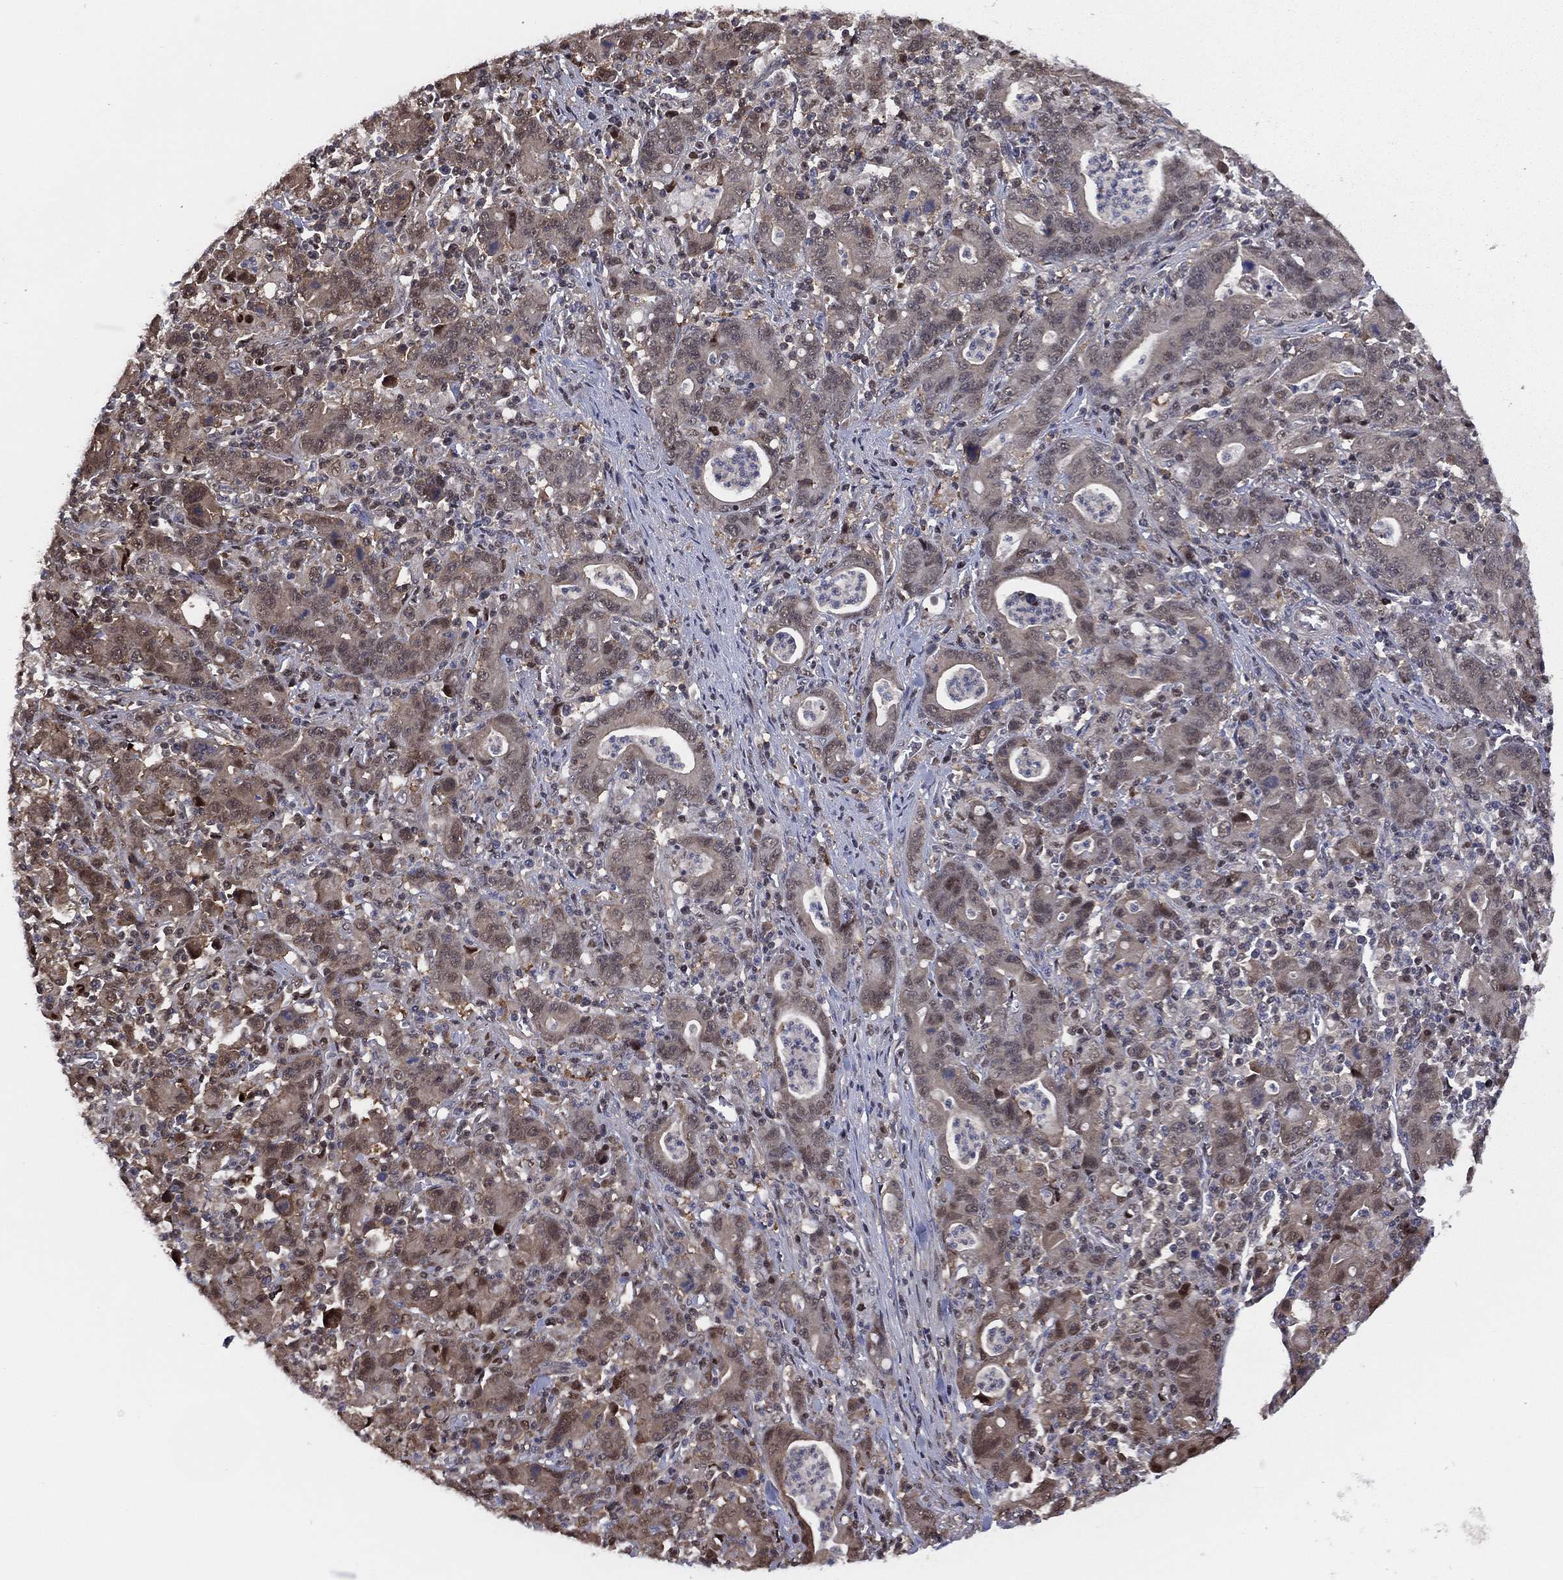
{"staining": {"intensity": "moderate", "quantity": "<25%", "location": "cytoplasmic/membranous"}, "tissue": "stomach cancer", "cell_type": "Tumor cells", "image_type": "cancer", "snomed": [{"axis": "morphology", "description": "Adenocarcinoma, NOS"}, {"axis": "topography", "description": "Stomach, upper"}], "caption": "This micrograph displays immunohistochemistry staining of human stomach cancer, with low moderate cytoplasmic/membranous positivity in about <25% of tumor cells.", "gene": "ICOSLG", "patient": {"sex": "male", "age": 69}}